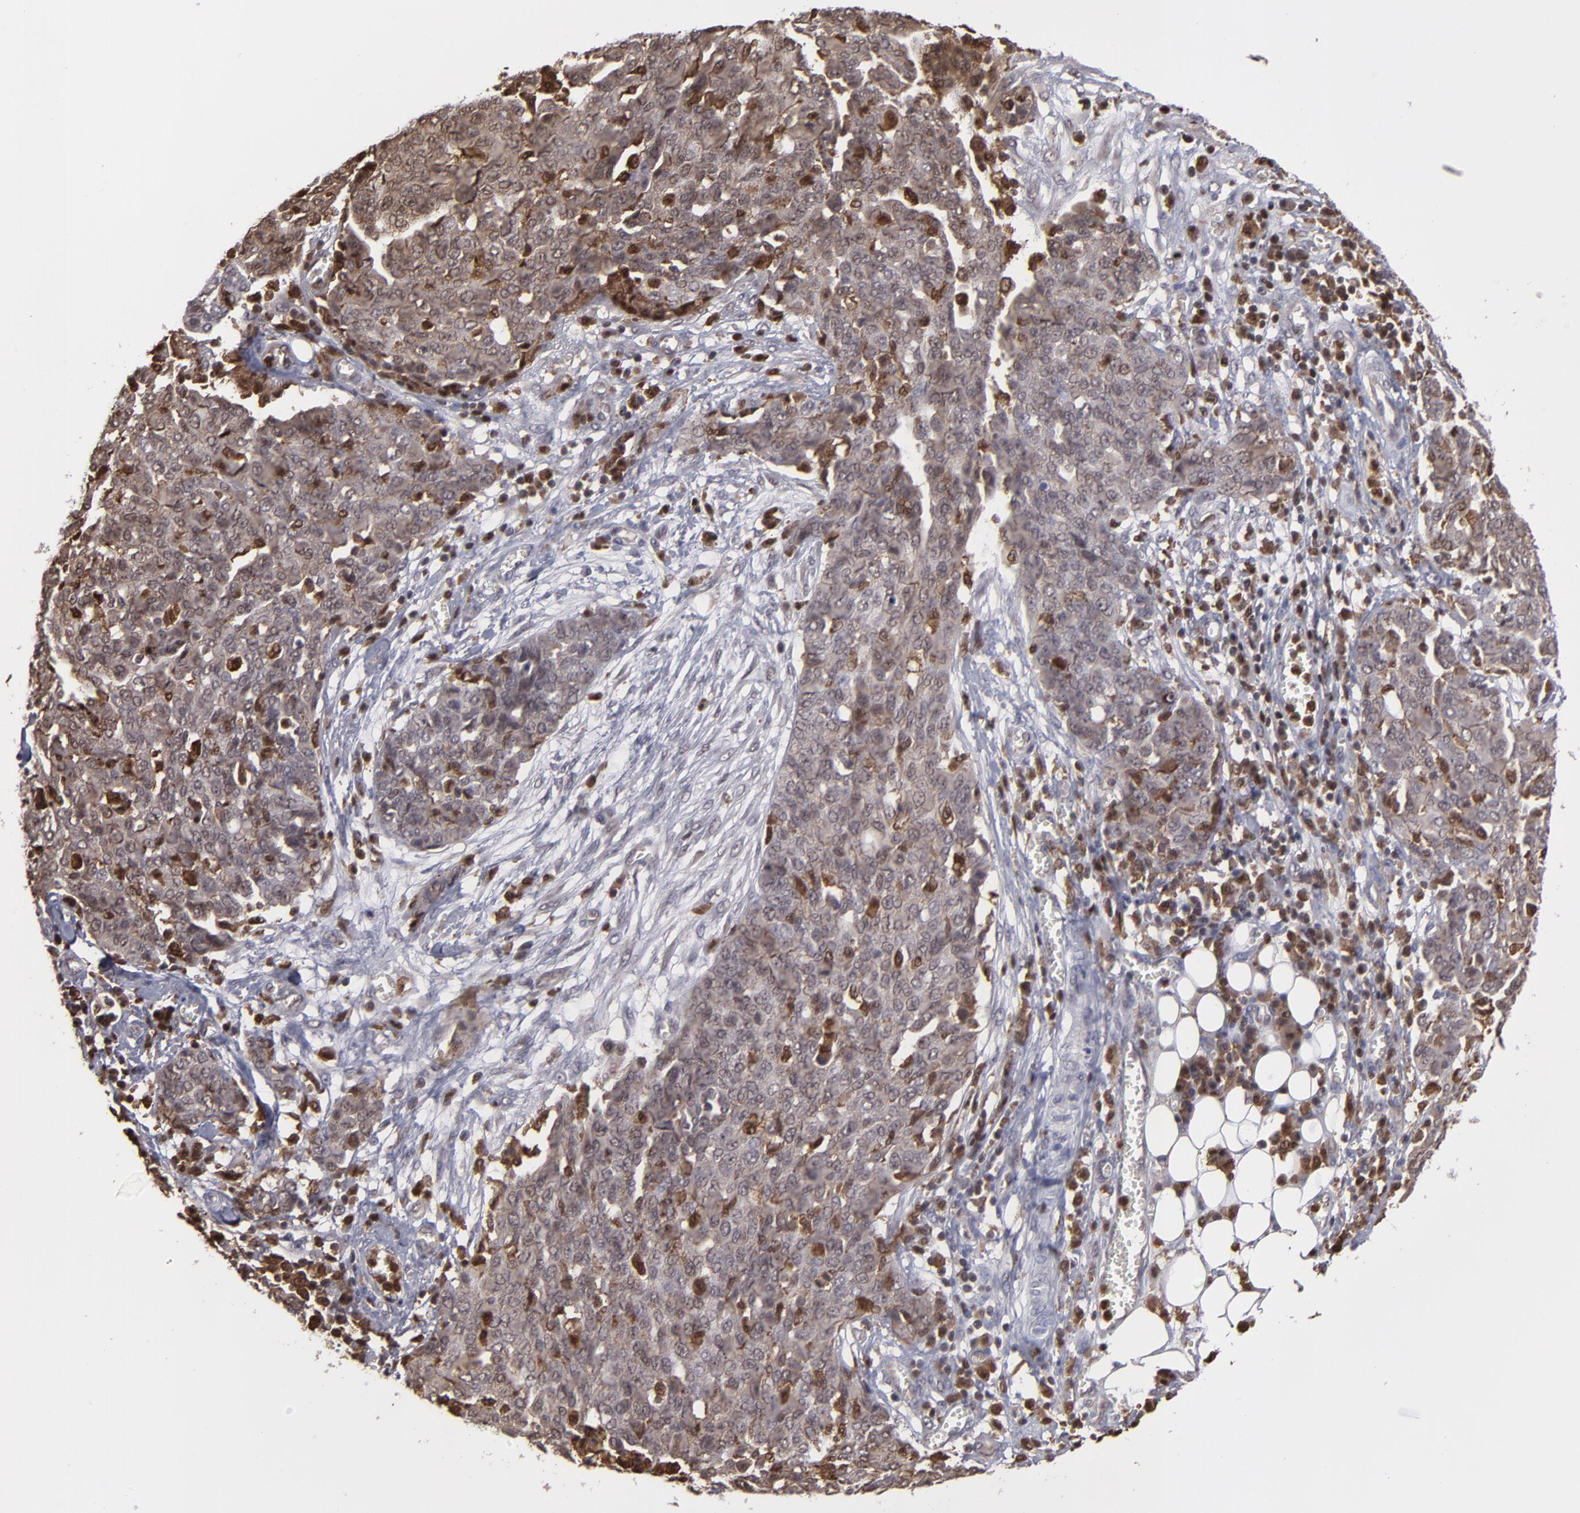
{"staining": {"intensity": "weak", "quantity": ">75%", "location": "cytoplasmic/membranous,nuclear"}, "tissue": "ovarian cancer", "cell_type": "Tumor cells", "image_type": "cancer", "snomed": [{"axis": "morphology", "description": "Cystadenocarcinoma, serous, NOS"}, {"axis": "topography", "description": "Soft tissue"}, {"axis": "topography", "description": "Ovary"}], "caption": "This is a micrograph of immunohistochemistry (IHC) staining of ovarian cancer, which shows weak positivity in the cytoplasmic/membranous and nuclear of tumor cells.", "gene": "GRB2", "patient": {"sex": "female", "age": 57}}